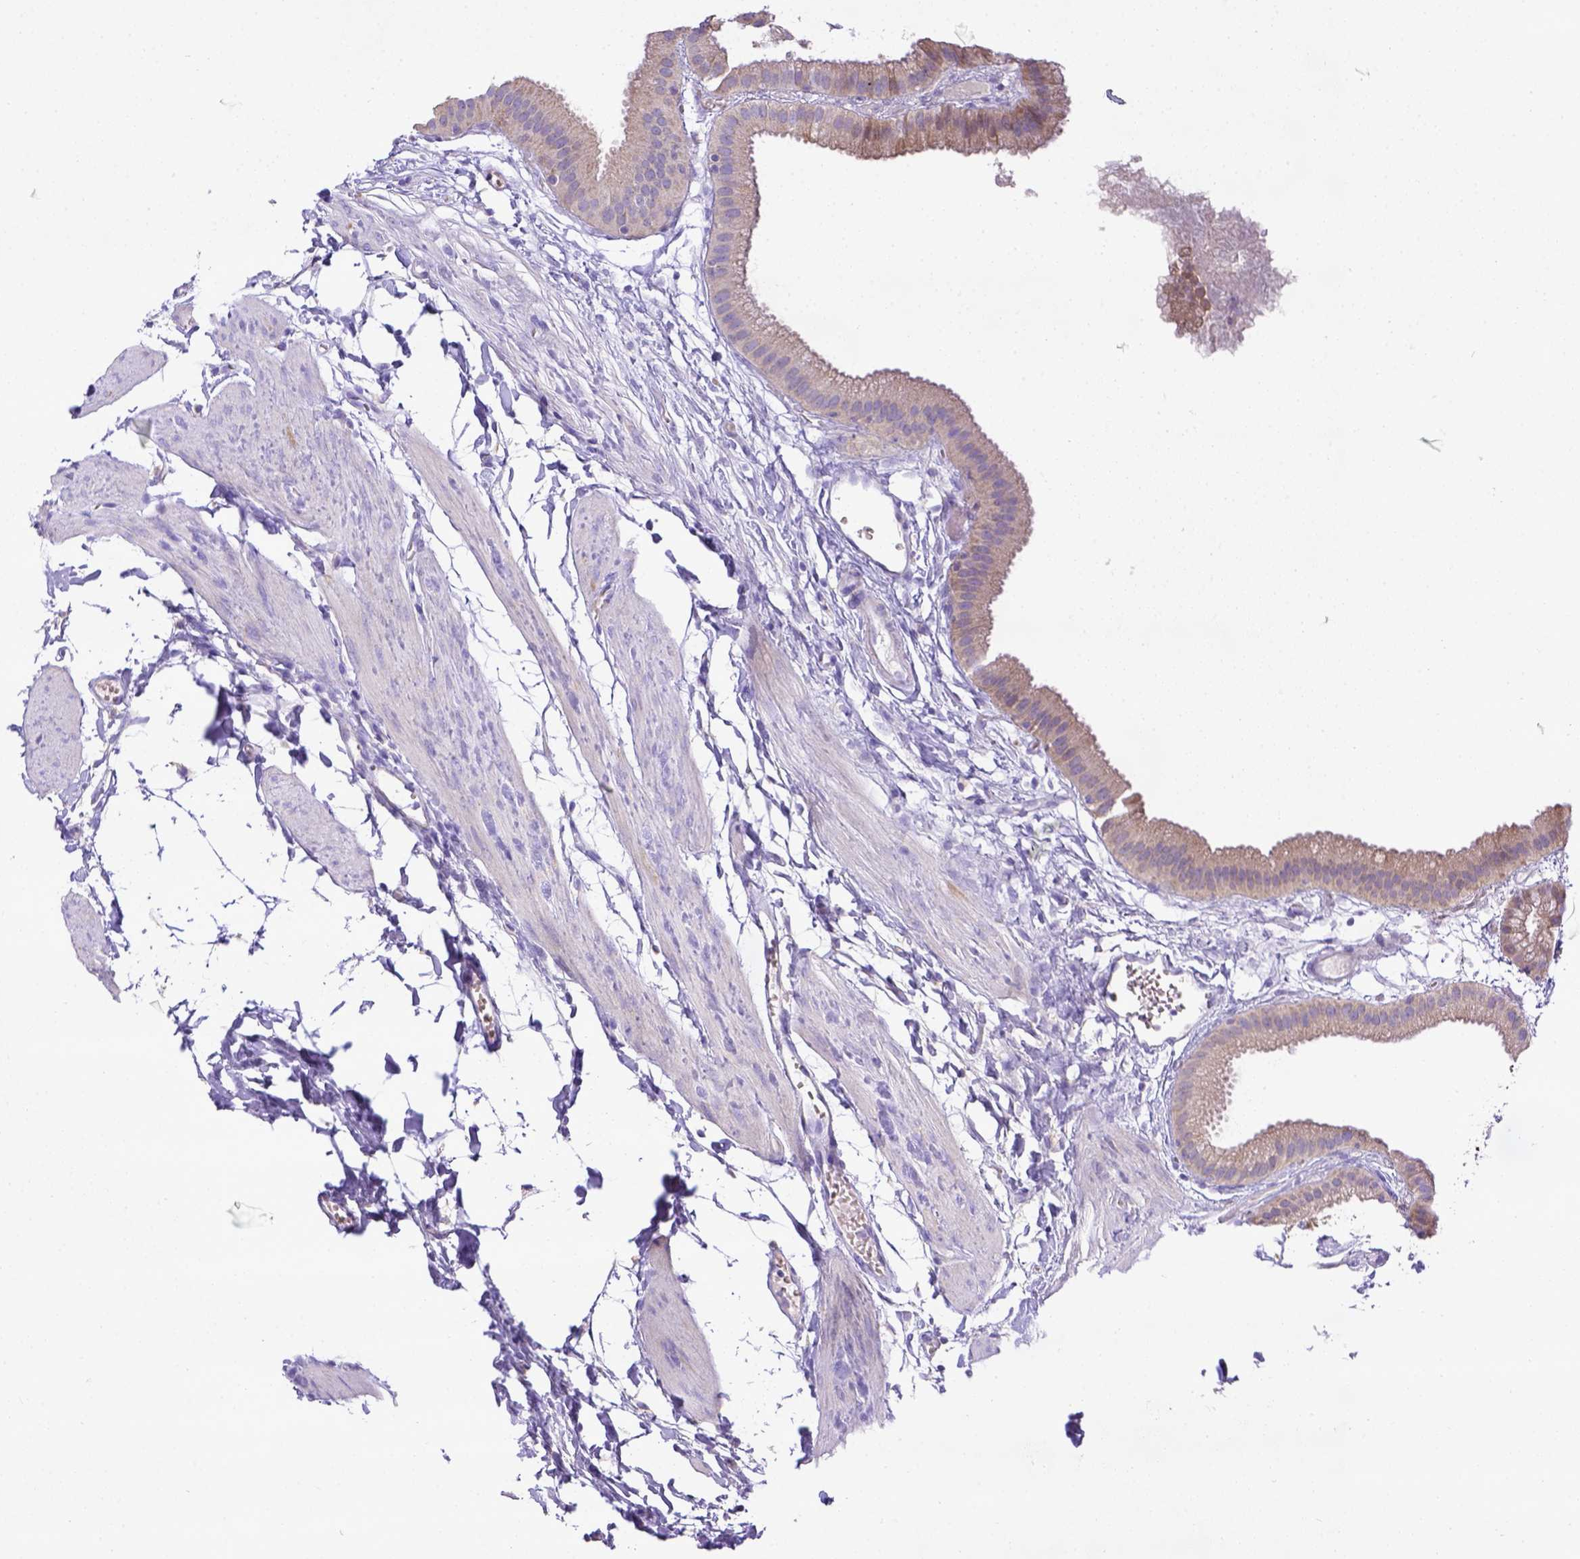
{"staining": {"intensity": "weak", "quantity": "<25%", "location": "cytoplasmic/membranous"}, "tissue": "gallbladder", "cell_type": "Glandular cells", "image_type": "normal", "snomed": [{"axis": "morphology", "description": "Normal tissue, NOS"}, {"axis": "topography", "description": "Gallbladder"}], "caption": "Immunohistochemical staining of benign human gallbladder demonstrates no significant staining in glandular cells. (DAB (3,3'-diaminobenzidine) IHC with hematoxylin counter stain).", "gene": "CD40", "patient": {"sex": "female", "age": 63}}